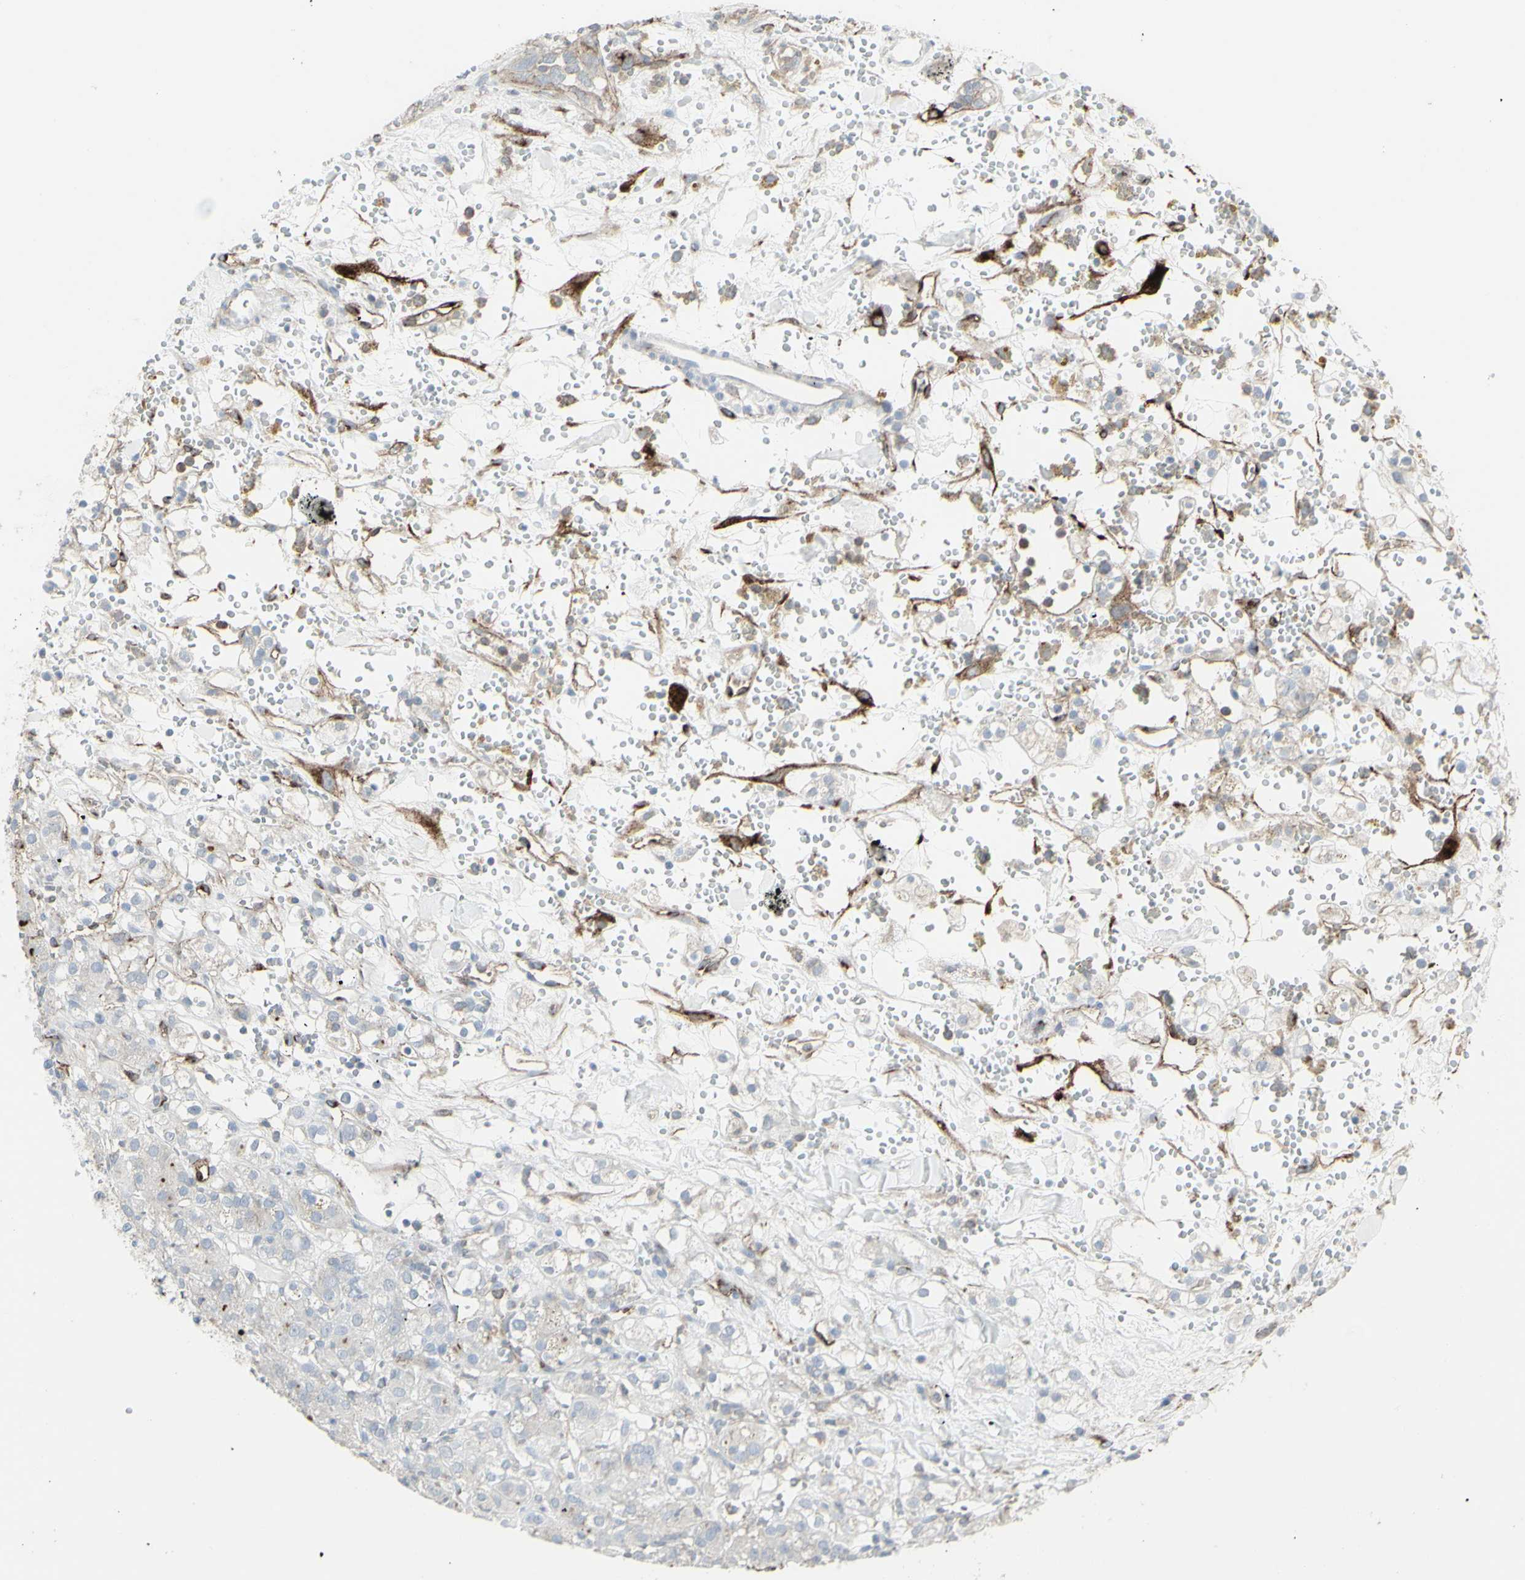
{"staining": {"intensity": "negative", "quantity": "none", "location": "none"}, "tissue": "renal cancer", "cell_type": "Tumor cells", "image_type": "cancer", "snomed": [{"axis": "morphology", "description": "Adenocarcinoma, NOS"}, {"axis": "topography", "description": "Kidney"}], "caption": "This is a histopathology image of IHC staining of renal cancer, which shows no staining in tumor cells.", "gene": "GJA1", "patient": {"sex": "male", "age": 61}}